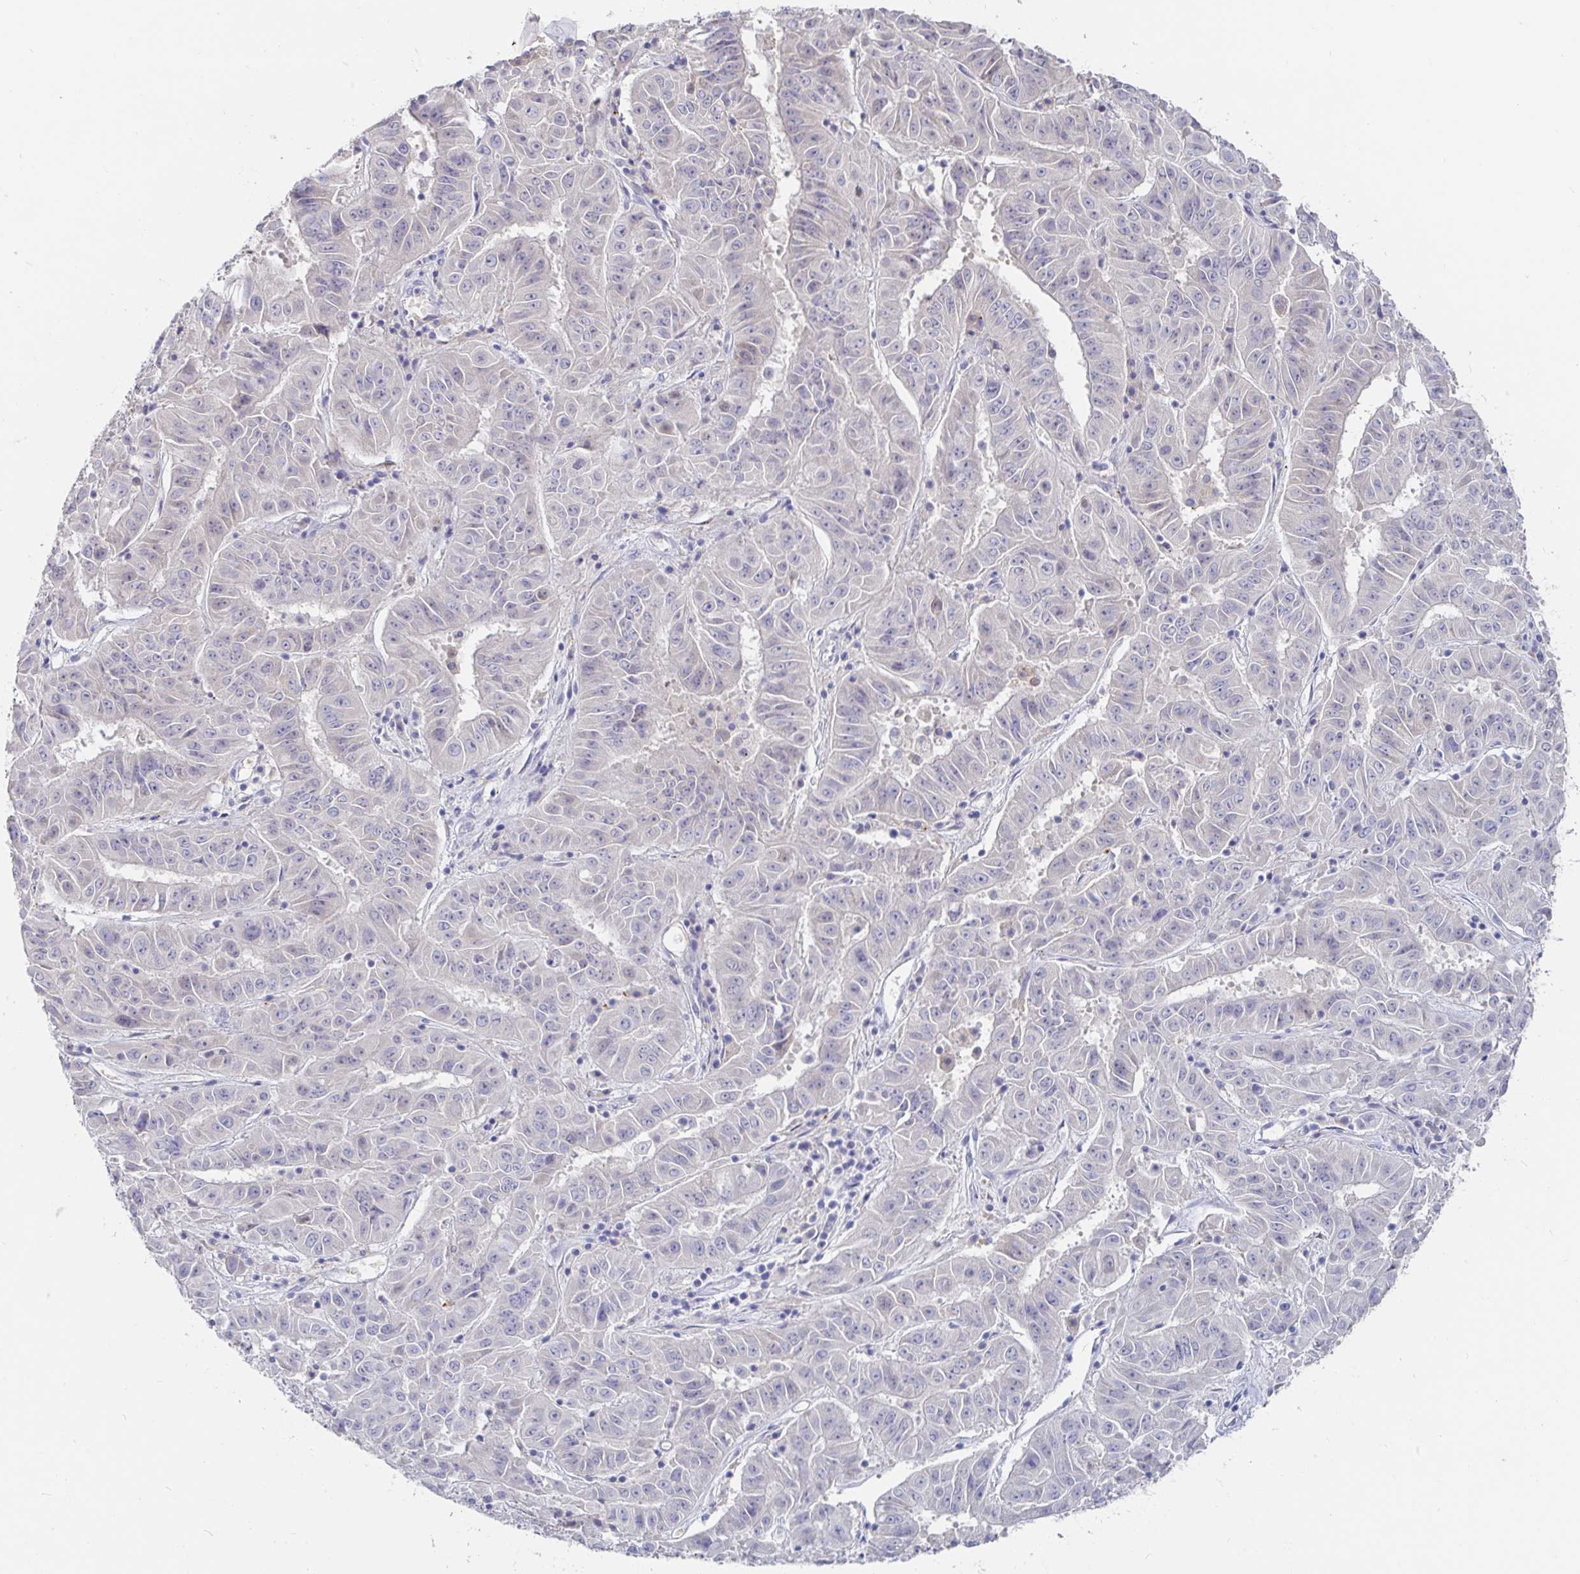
{"staining": {"intensity": "negative", "quantity": "none", "location": "none"}, "tissue": "pancreatic cancer", "cell_type": "Tumor cells", "image_type": "cancer", "snomed": [{"axis": "morphology", "description": "Adenocarcinoma, NOS"}, {"axis": "topography", "description": "Pancreas"}], "caption": "The immunohistochemistry histopathology image has no significant expression in tumor cells of pancreatic cancer tissue.", "gene": "SPPL3", "patient": {"sex": "male", "age": 63}}